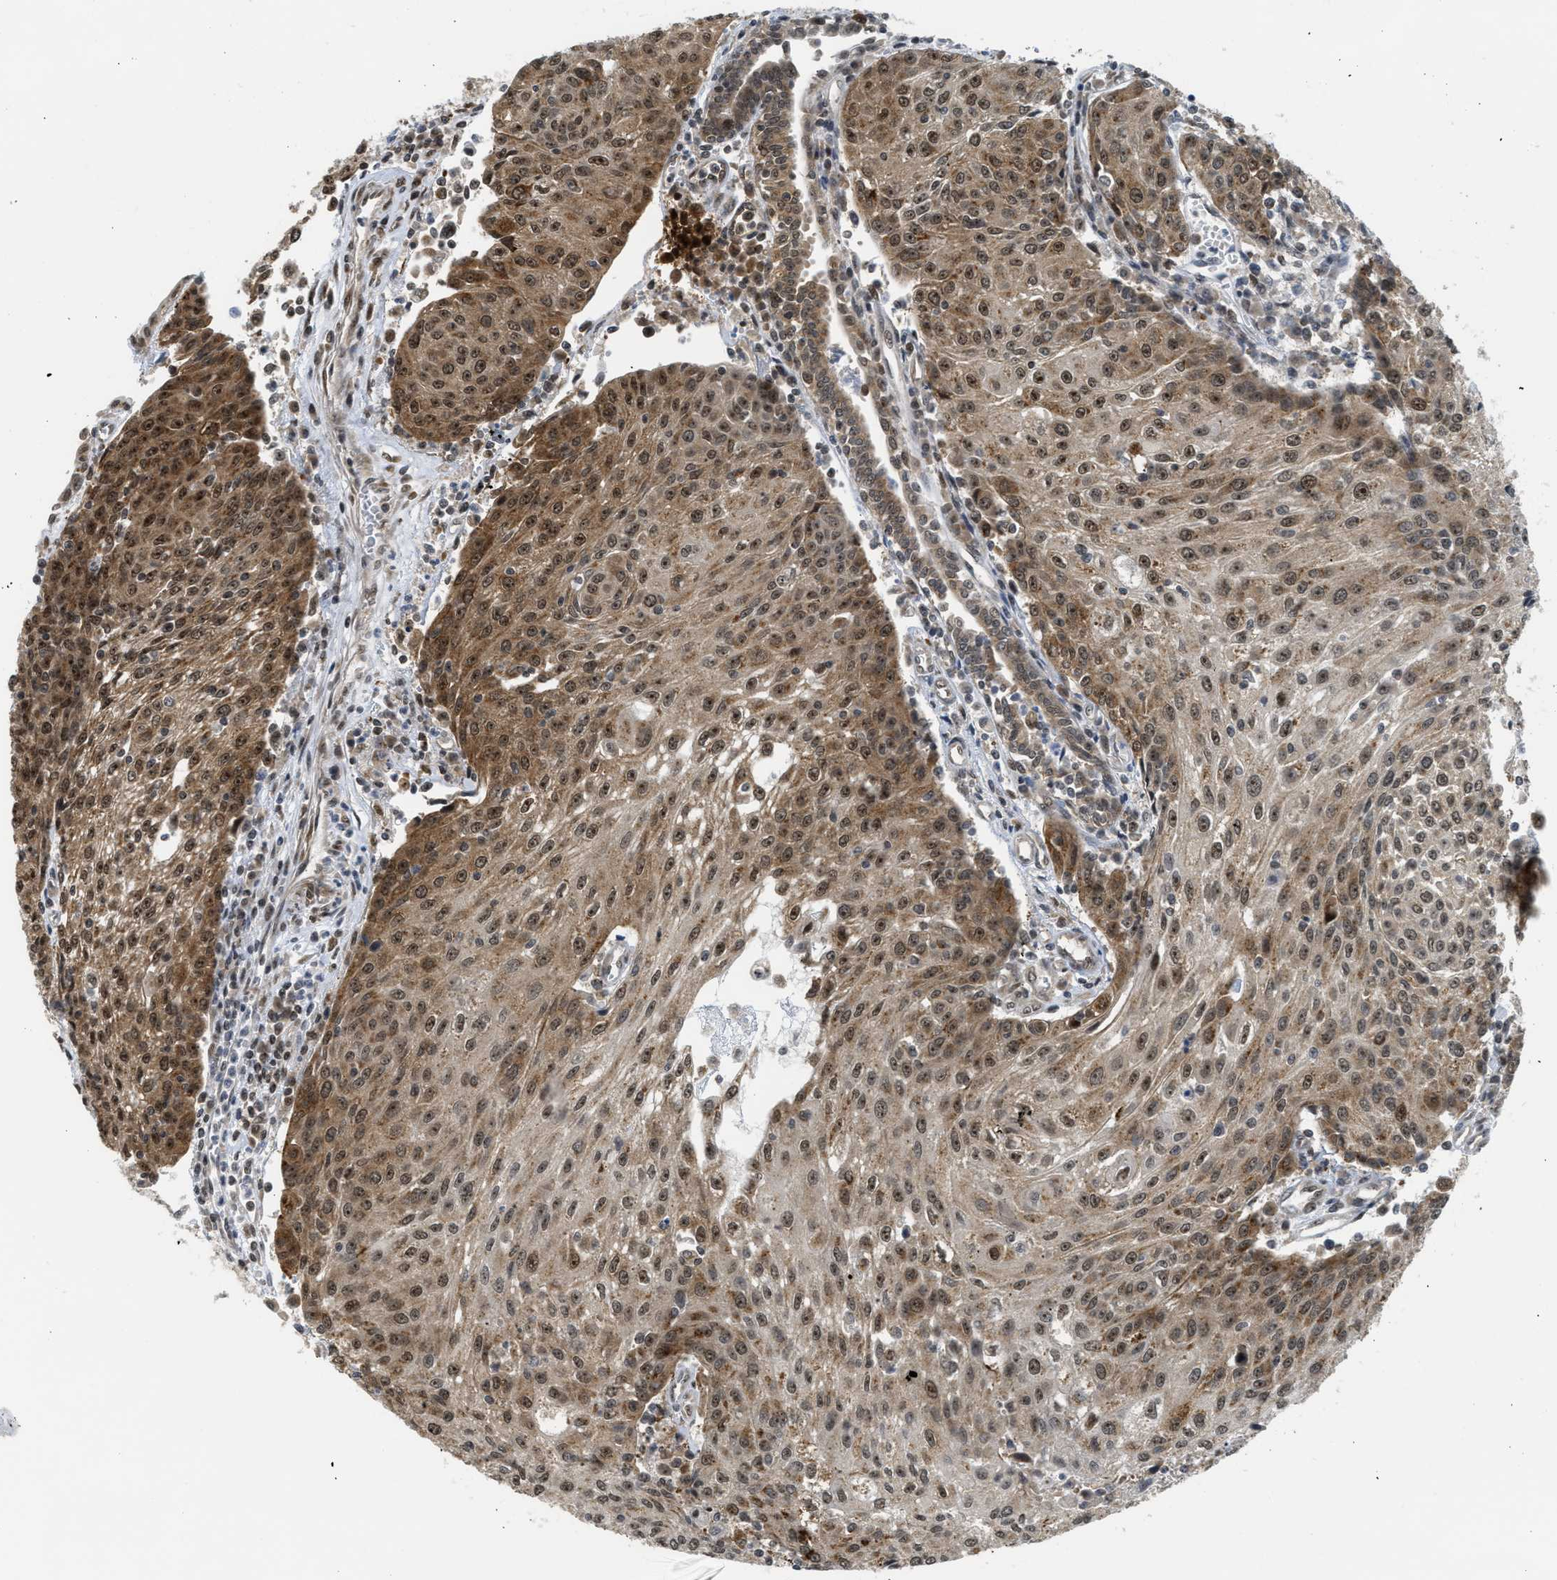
{"staining": {"intensity": "moderate", "quantity": ">75%", "location": "cytoplasmic/membranous,nuclear"}, "tissue": "urothelial cancer", "cell_type": "Tumor cells", "image_type": "cancer", "snomed": [{"axis": "morphology", "description": "Urothelial carcinoma, High grade"}, {"axis": "topography", "description": "Urinary bladder"}], "caption": "DAB immunohistochemical staining of human urothelial cancer reveals moderate cytoplasmic/membranous and nuclear protein staining in about >75% of tumor cells.", "gene": "TACC1", "patient": {"sex": "female", "age": 85}}